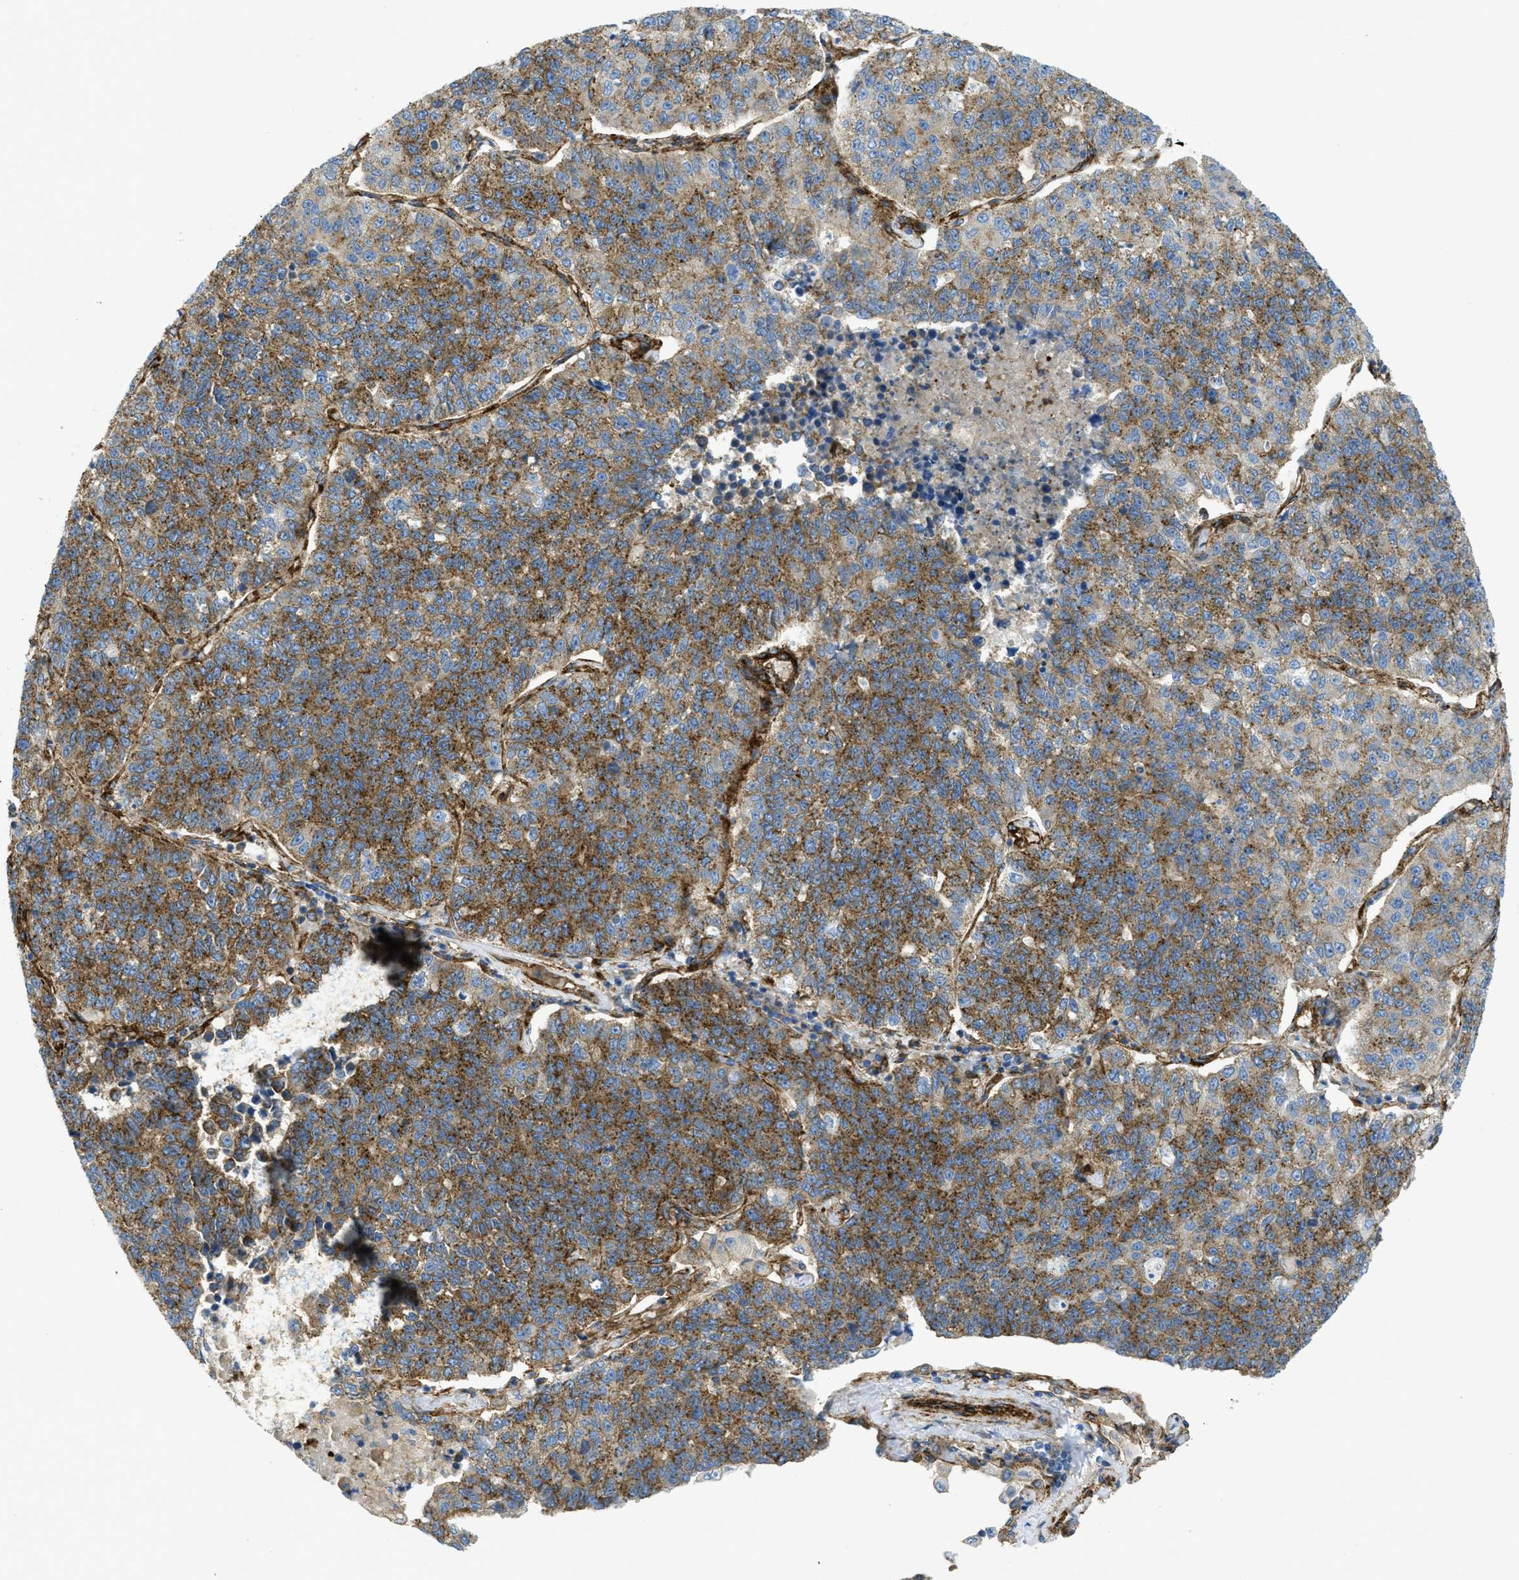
{"staining": {"intensity": "moderate", "quantity": ">75%", "location": "cytoplasmic/membranous"}, "tissue": "lung cancer", "cell_type": "Tumor cells", "image_type": "cancer", "snomed": [{"axis": "morphology", "description": "Adenocarcinoma, NOS"}, {"axis": "topography", "description": "Lung"}], "caption": "DAB (3,3'-diaminobenzidine) immunohistochemical staining of human lung cancer exhibits moderate cytoplasmic/membranous protein positivity in approximately >75% of tumor cells. (DAB (3,3'-diaminobenzidine) IHC with brightfield microscopy, high magnification).", "gene": "HIP1", "patient": {"sex": "male", "age": 49}}